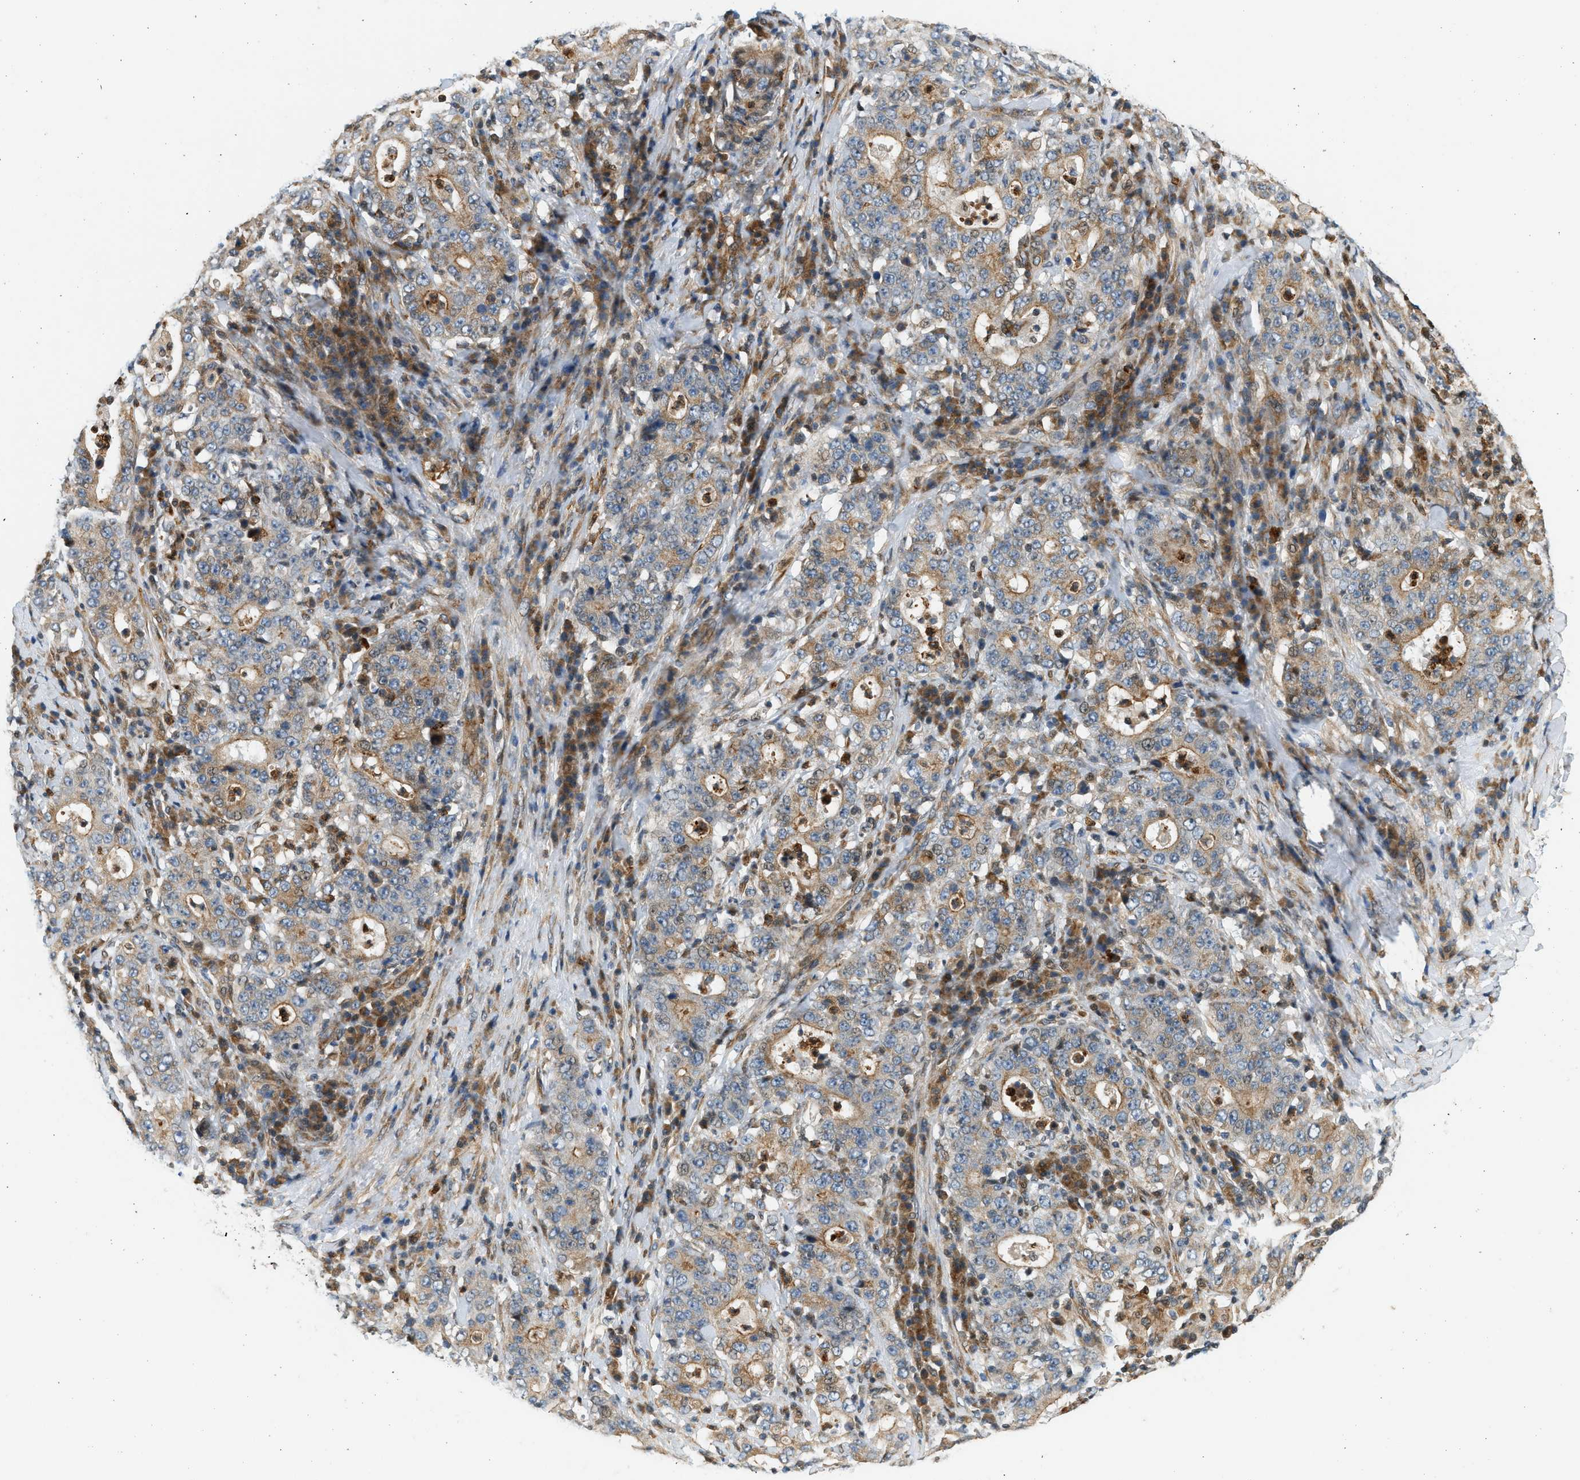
{"staining": {"intensity": "moderate", "quantity": ">75%", "location": "cytoplasmic/membranous"}, "tissue": "stomach cancer", "cell_type": "Tumor cells", "image_type": "cancer", "snomed": [{"axis": "morphology", "description": "Normal tissue, NOS"}, {"axis": "morphology", "description": "Adenocarcinoma, NOS"}, {"axis": "topography", "description": "Stomach, upper"}, {"axis": "topography", "description": "Stomach"}], "caption": "IHC of human stomach adenocarcinoma displays medium levels of moderate cytoplasmic/membranous positivity in approximately >75% of tumor cells. The staining was performed using DAB, with brown indicating positive protein expression. Nuclei are stained blue with hematoxylin.", "gene": "NRSN2", "patient": {"sex": "male", "age": 59}}